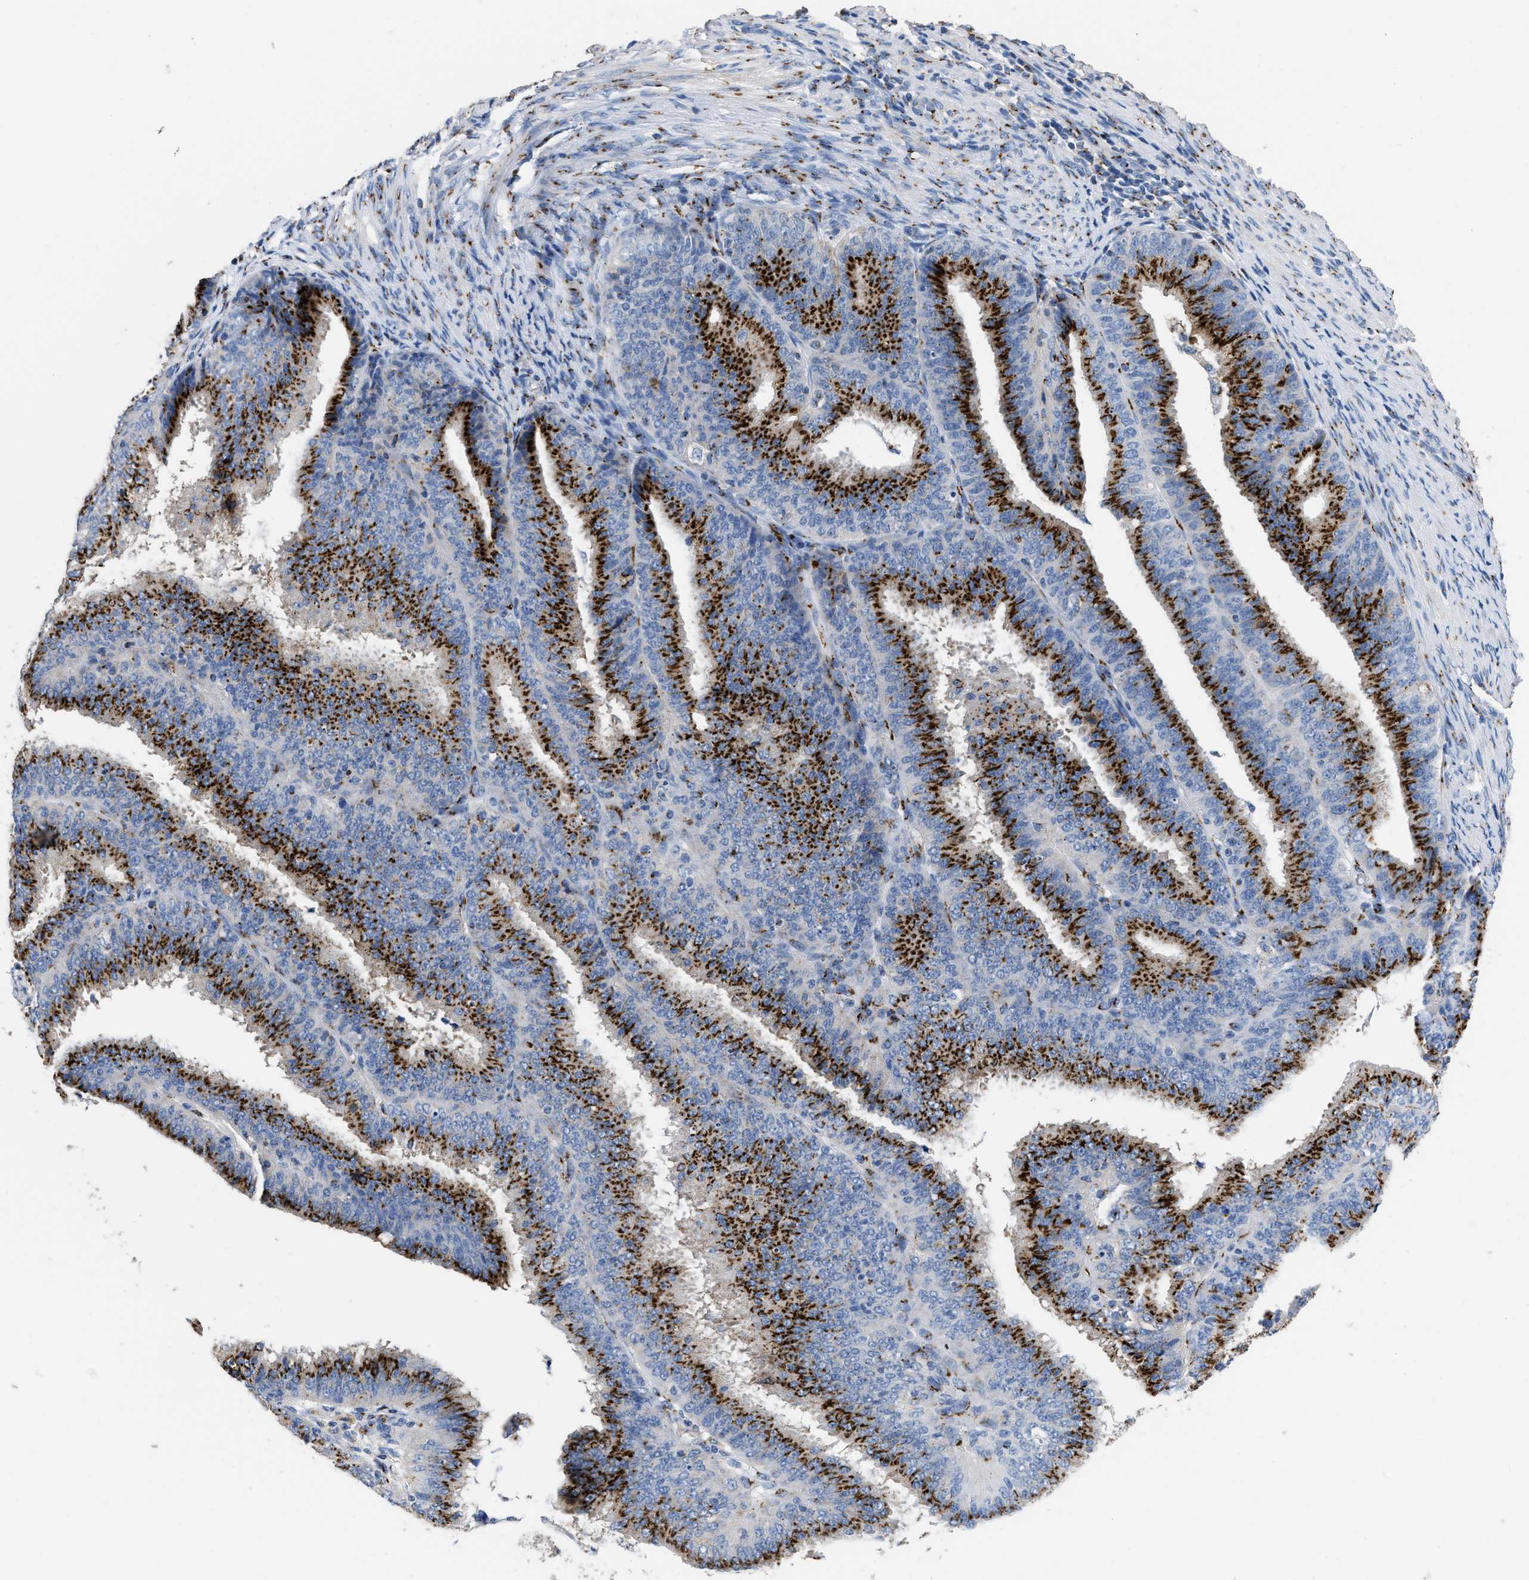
{"staining": {"intensity": "strong", "quantity": ">75%", "location": "cytoplasmic/membranous"}, "tissue": "endometrial cancer", "cell_type": "Tumor cells", "image_type": "cancer", "snomed": [{"axis": "morphology", "description": "Adenocarcinoma, NOS"}, {"axis": "topography", "description": "Endometrium"}], "caption": "Human endometrial adenocarcinoma stained with a brown dye reveals strong cytoplasmic/membranous positive positivity in approximately >75% of tumor cells.", "gene": "TMEM87A", "patient": {"sex": "female", "age": 70}}